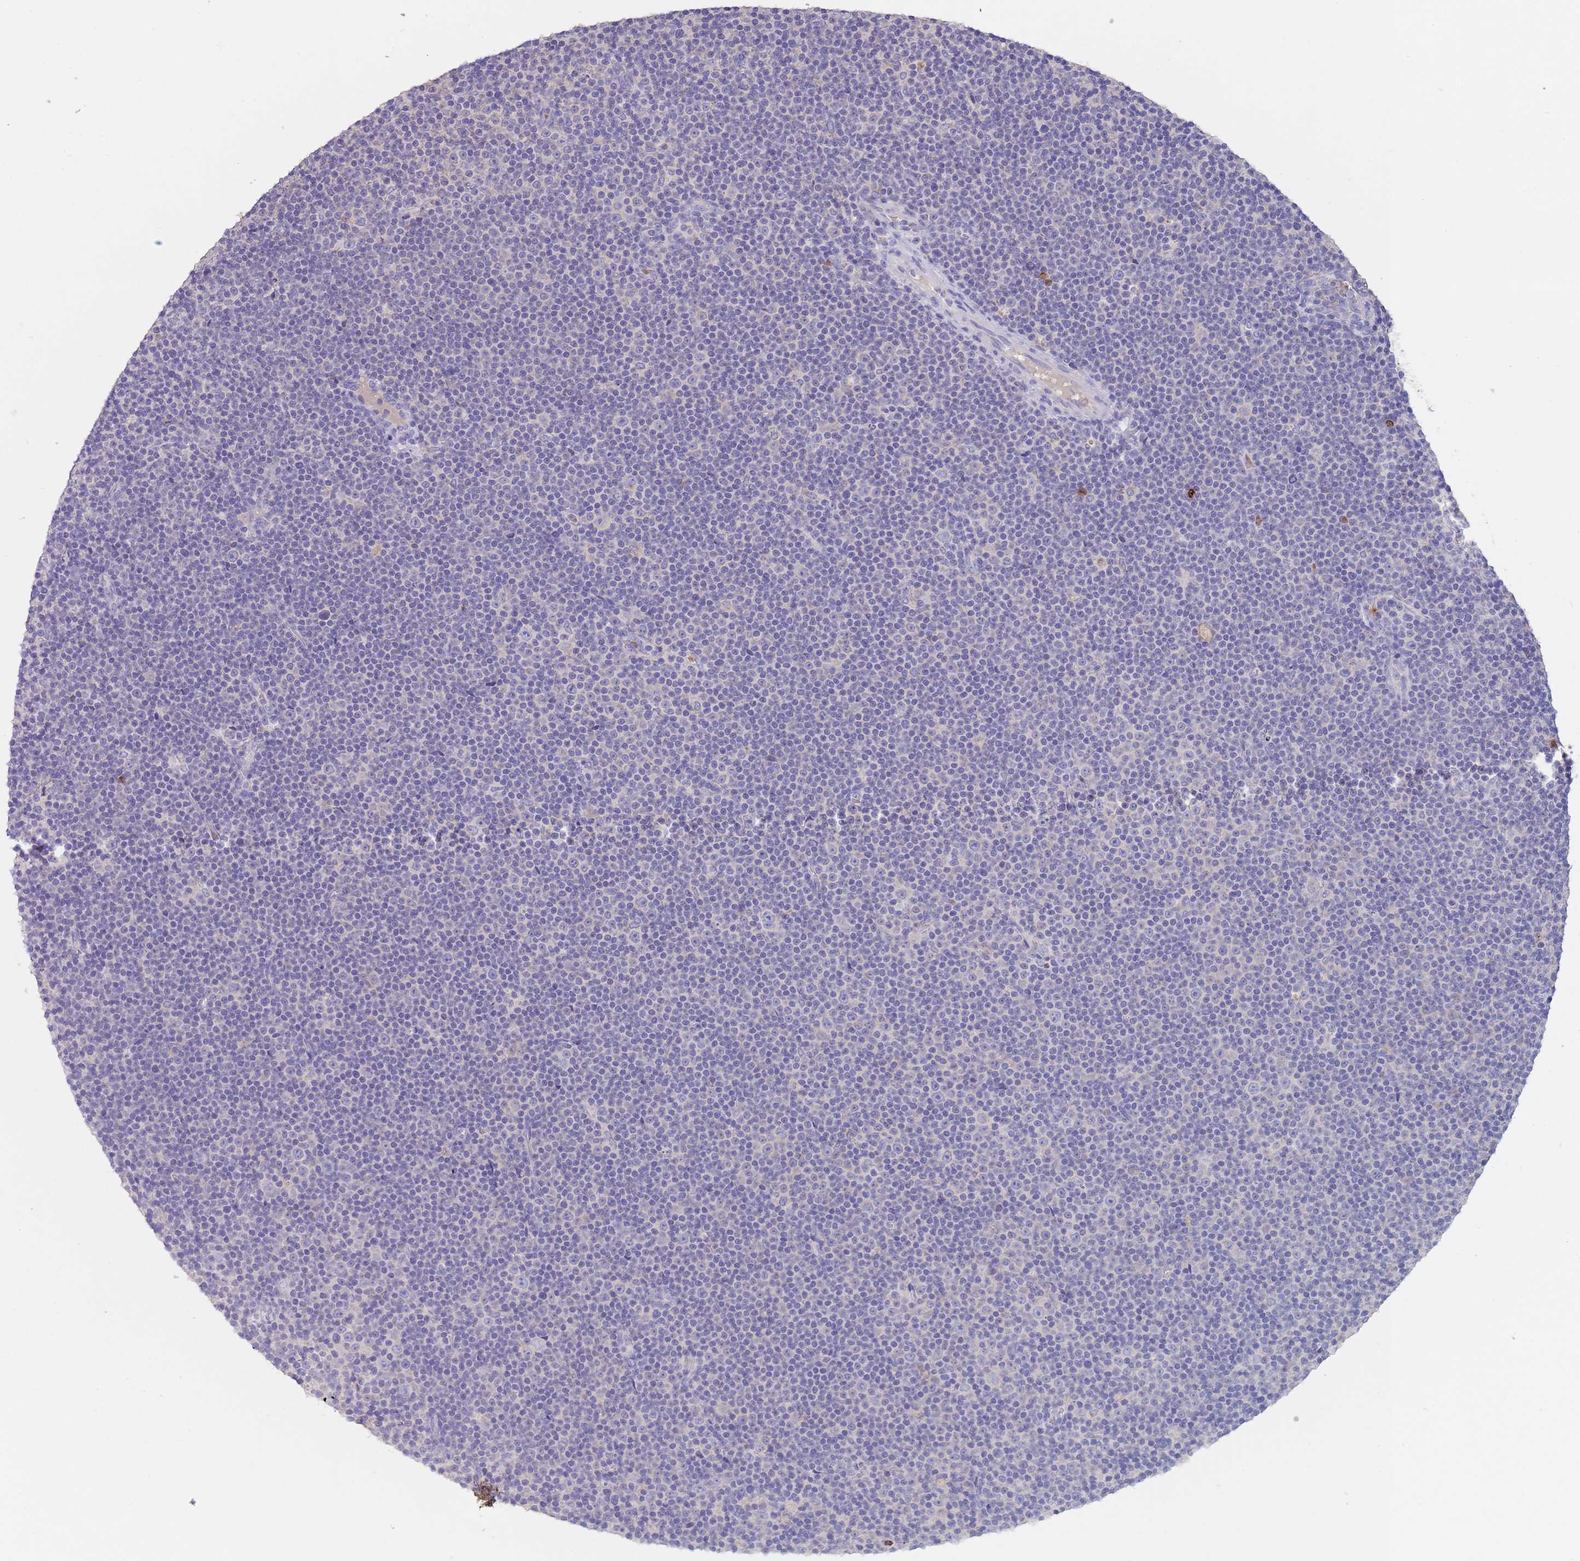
{"staining": {"intensity": "negative", "quantity": "none", "location": "none"}, "tissue": "lymphoma", "cell_type": "Tumor cells", "image_type": "cancer", "snomed": [{"axis": "morphology", "description": "Malignant lymphoma, non-Hodgkin's type, Low grade"}, {"axis": "topography", "description": "Lymph node"}], "caption": "A high-resolution micrograph shows immunohistochemistry (IHC) staining of lymphoma, which exhibits no significant positivity in tumor cells.", "gene": "TMEM251", "patient": {"sex": "female", "age": 67}}